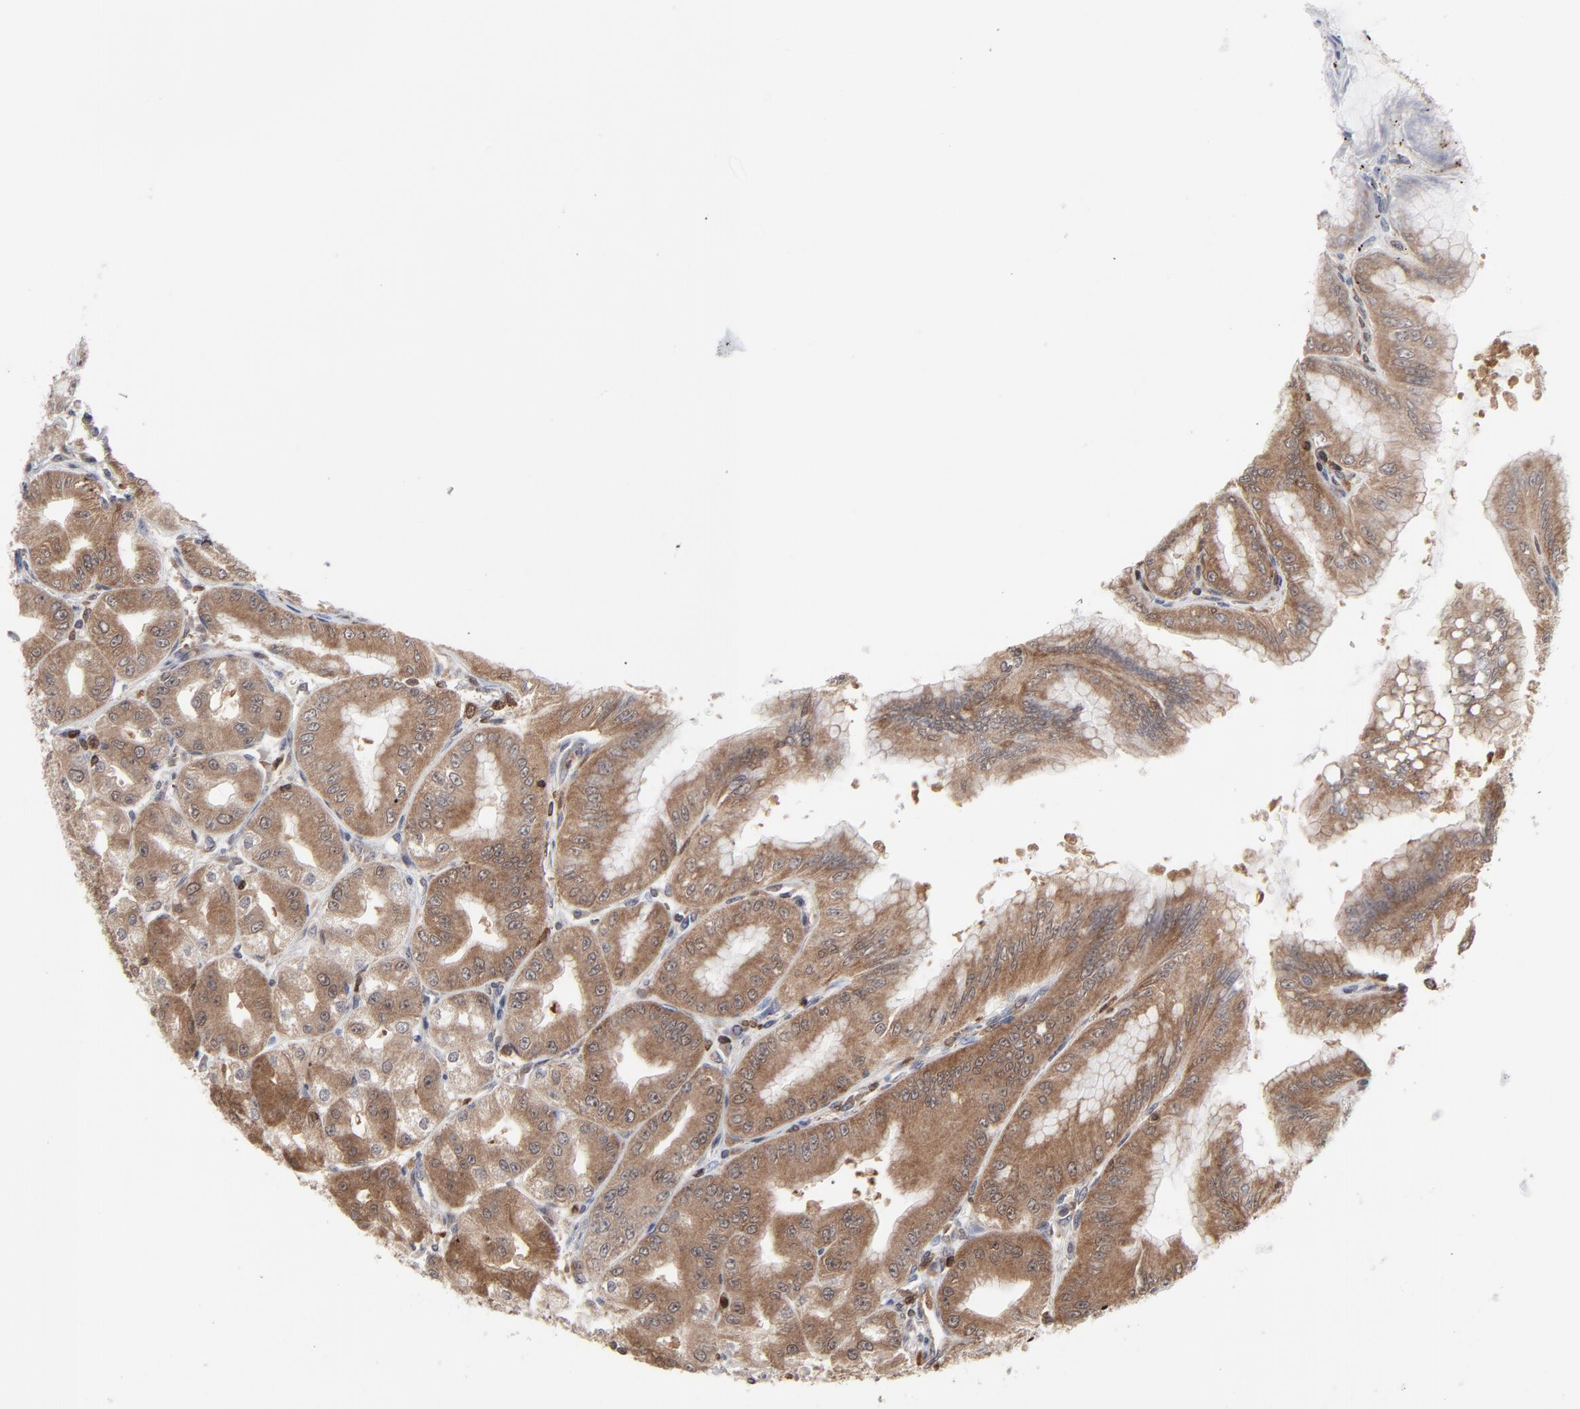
{"staining": {"intensity": "moderate", "quantity": ">75%", "location": "cytoplasmic/membranous"}, "tissue": "stomach", "cell_type": "Glandular cells", "image_type": "normal", "snomed": [{"axis": "morphology", "description": "Normal tissue, NOS"}, {"axis": "topography", "description": "Stomach, lower"}], "caption": "Immunohistochemical staining of unremarkable stomach exhibits >75% levels of moderate cytoplasmic/membranous protein expression in approximately >75% of glandular cells. (IHC, brightfield microscopy, high magnification).", "gene": "MAP2K1", "patient": {"sex": "male", "age": 71}}